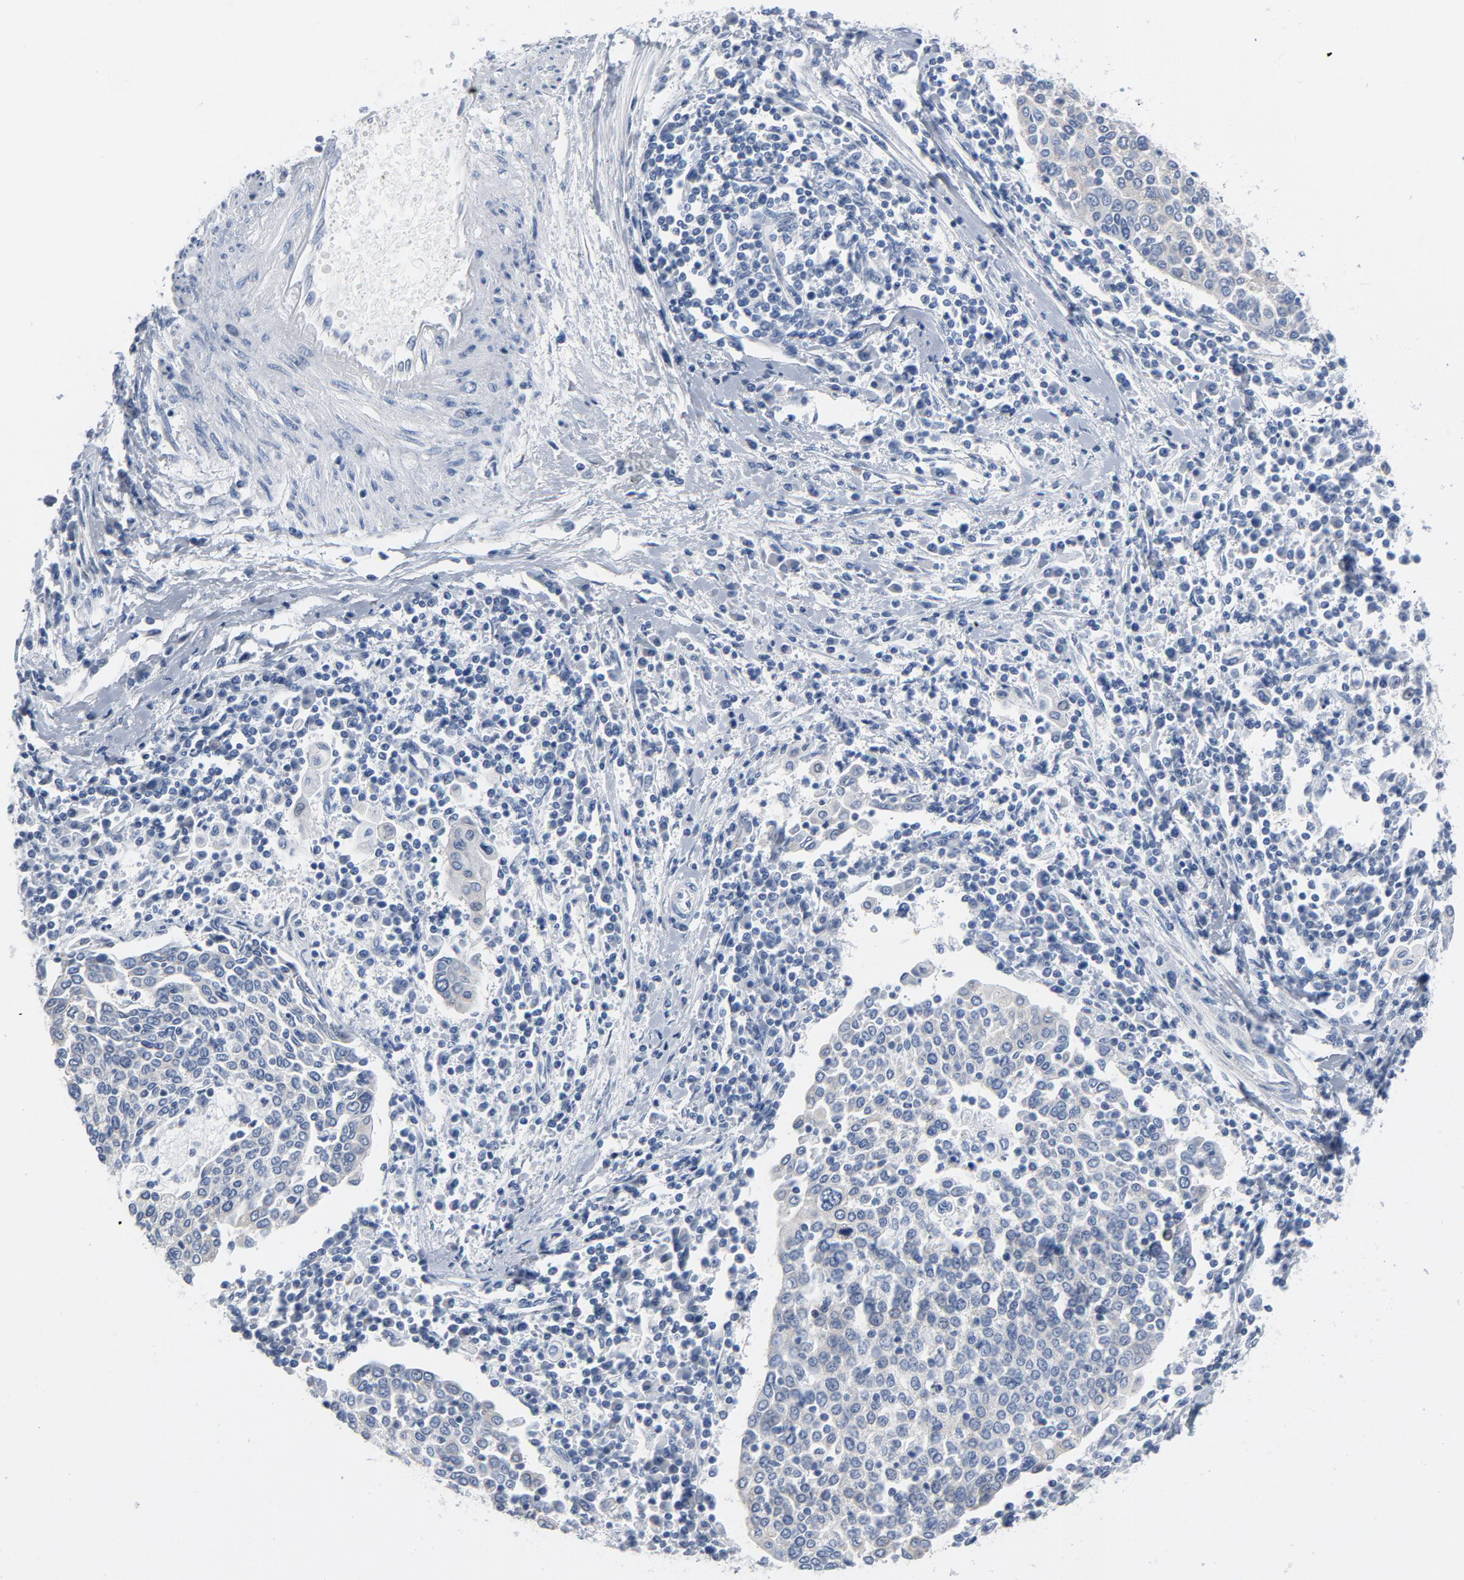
{"staining": {"intensity": "weak", "quantity": "<25%", "location": "cytoplasmic/membranous"}, "tissue": "cervical cancer", "cell_type": "Tumor cells", "image_type": "cancer", "snomed": [{"axis": "morphology", "description": "Squamous cell carcinoma, NOS"}, {"axis": "topography", "description": "Cervix"}], "caption": "DAB (3,3'-diaminobenzidine) immunohistochemical staining of human cervical squamous cell carcinoma shows no significant expression in tumor cells.", "gene": "YIPF6", "patient": {"sex": "female", "age": 40}}